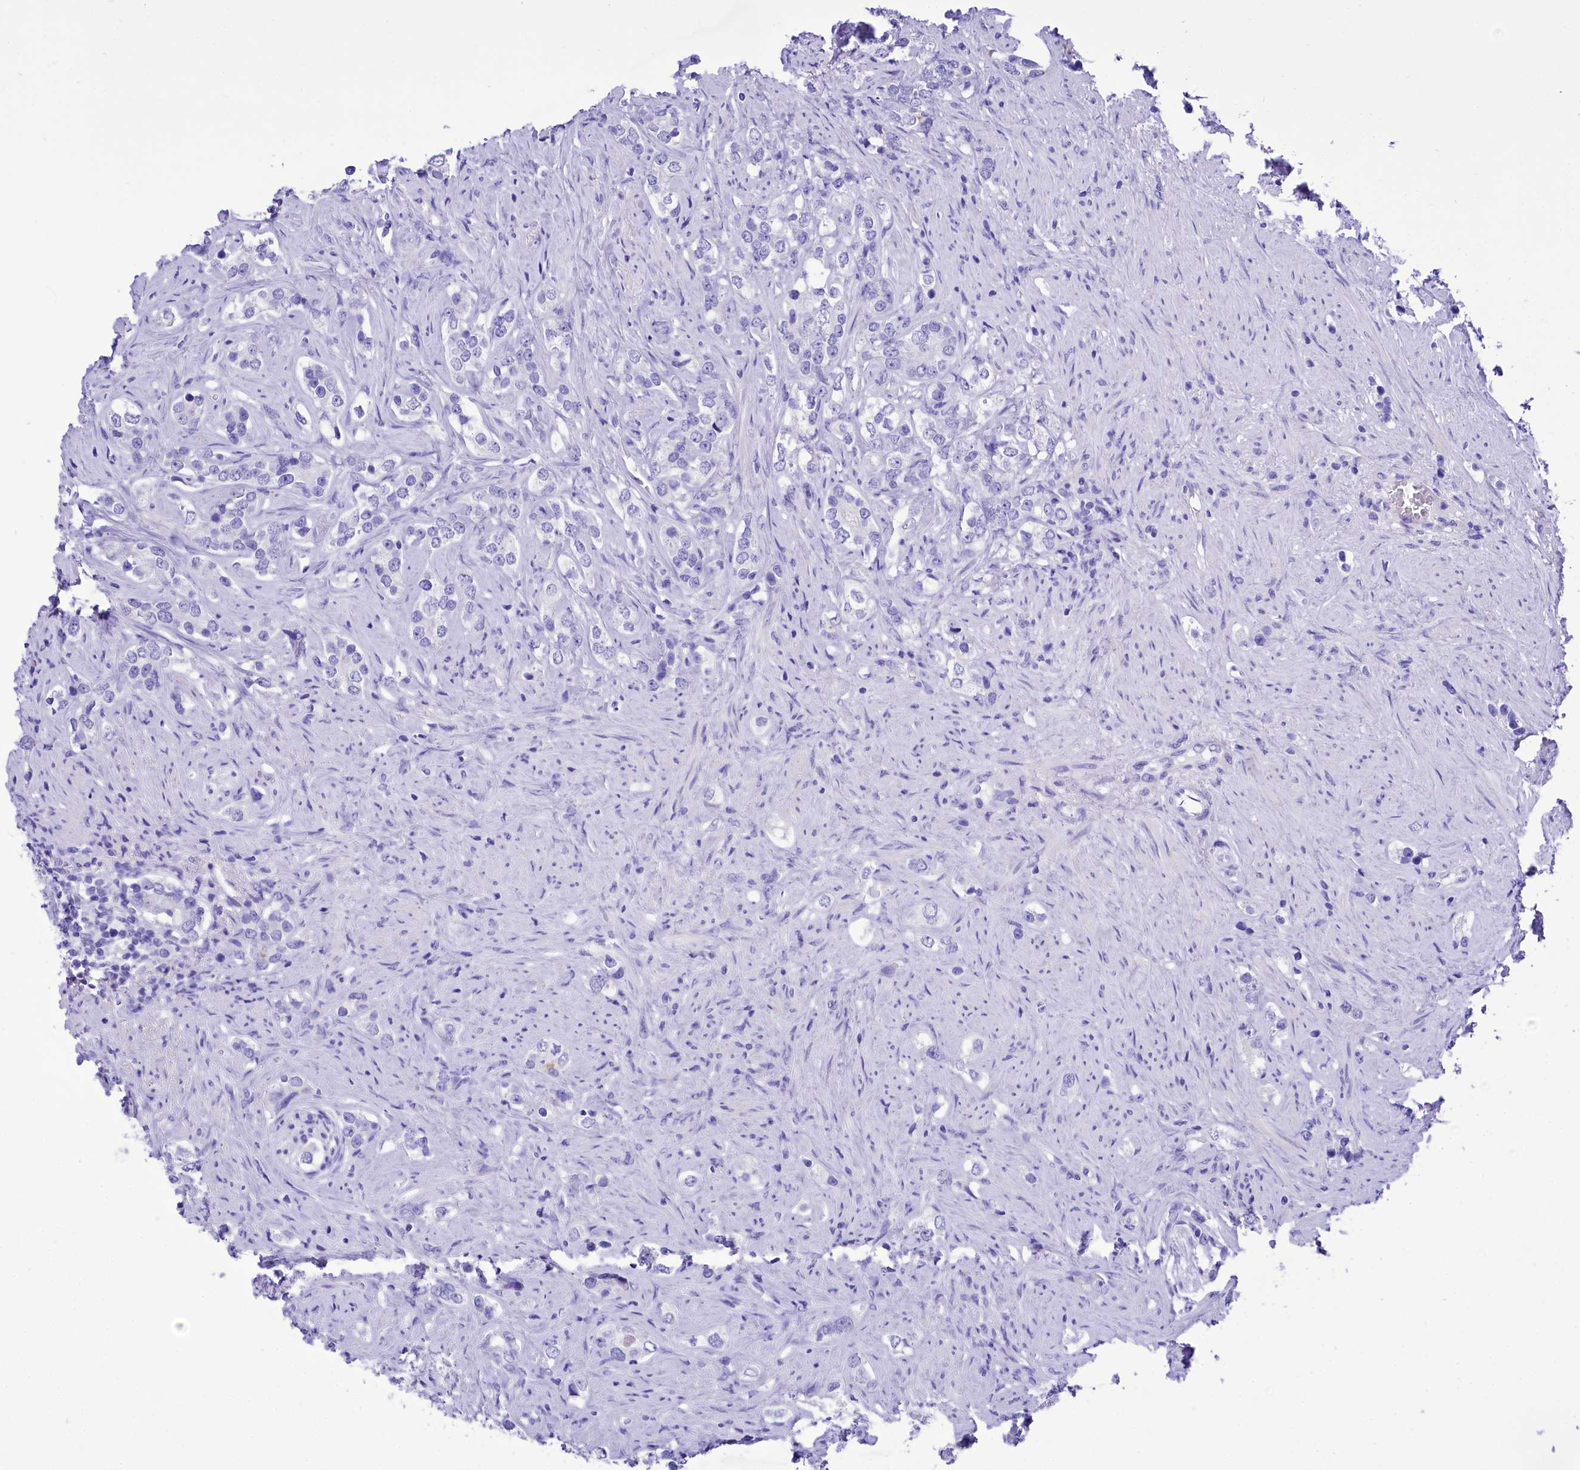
{"staining": {"intensity": "negative", "quantity": "none", "location": "none"}, "tissue": "prostate cancer", "cell_type": "Tumor cells", "image_type": "cancer", "snomed": [{"axis": "morphology", "description": "Adenocarcinoma, High grade"}, {"axis": "topography", "description": "Prostate"}], "caption": "DAB (3,3'-diaminobenzidine) immunohistochemical staining of prostate cancer exhibits no significant positivity in tumor cells. (Immunohistochemistry, brightfield microscopy, high magnification).", "gene": "TTC36", "patient": {"sex": "male", "age": 63}}